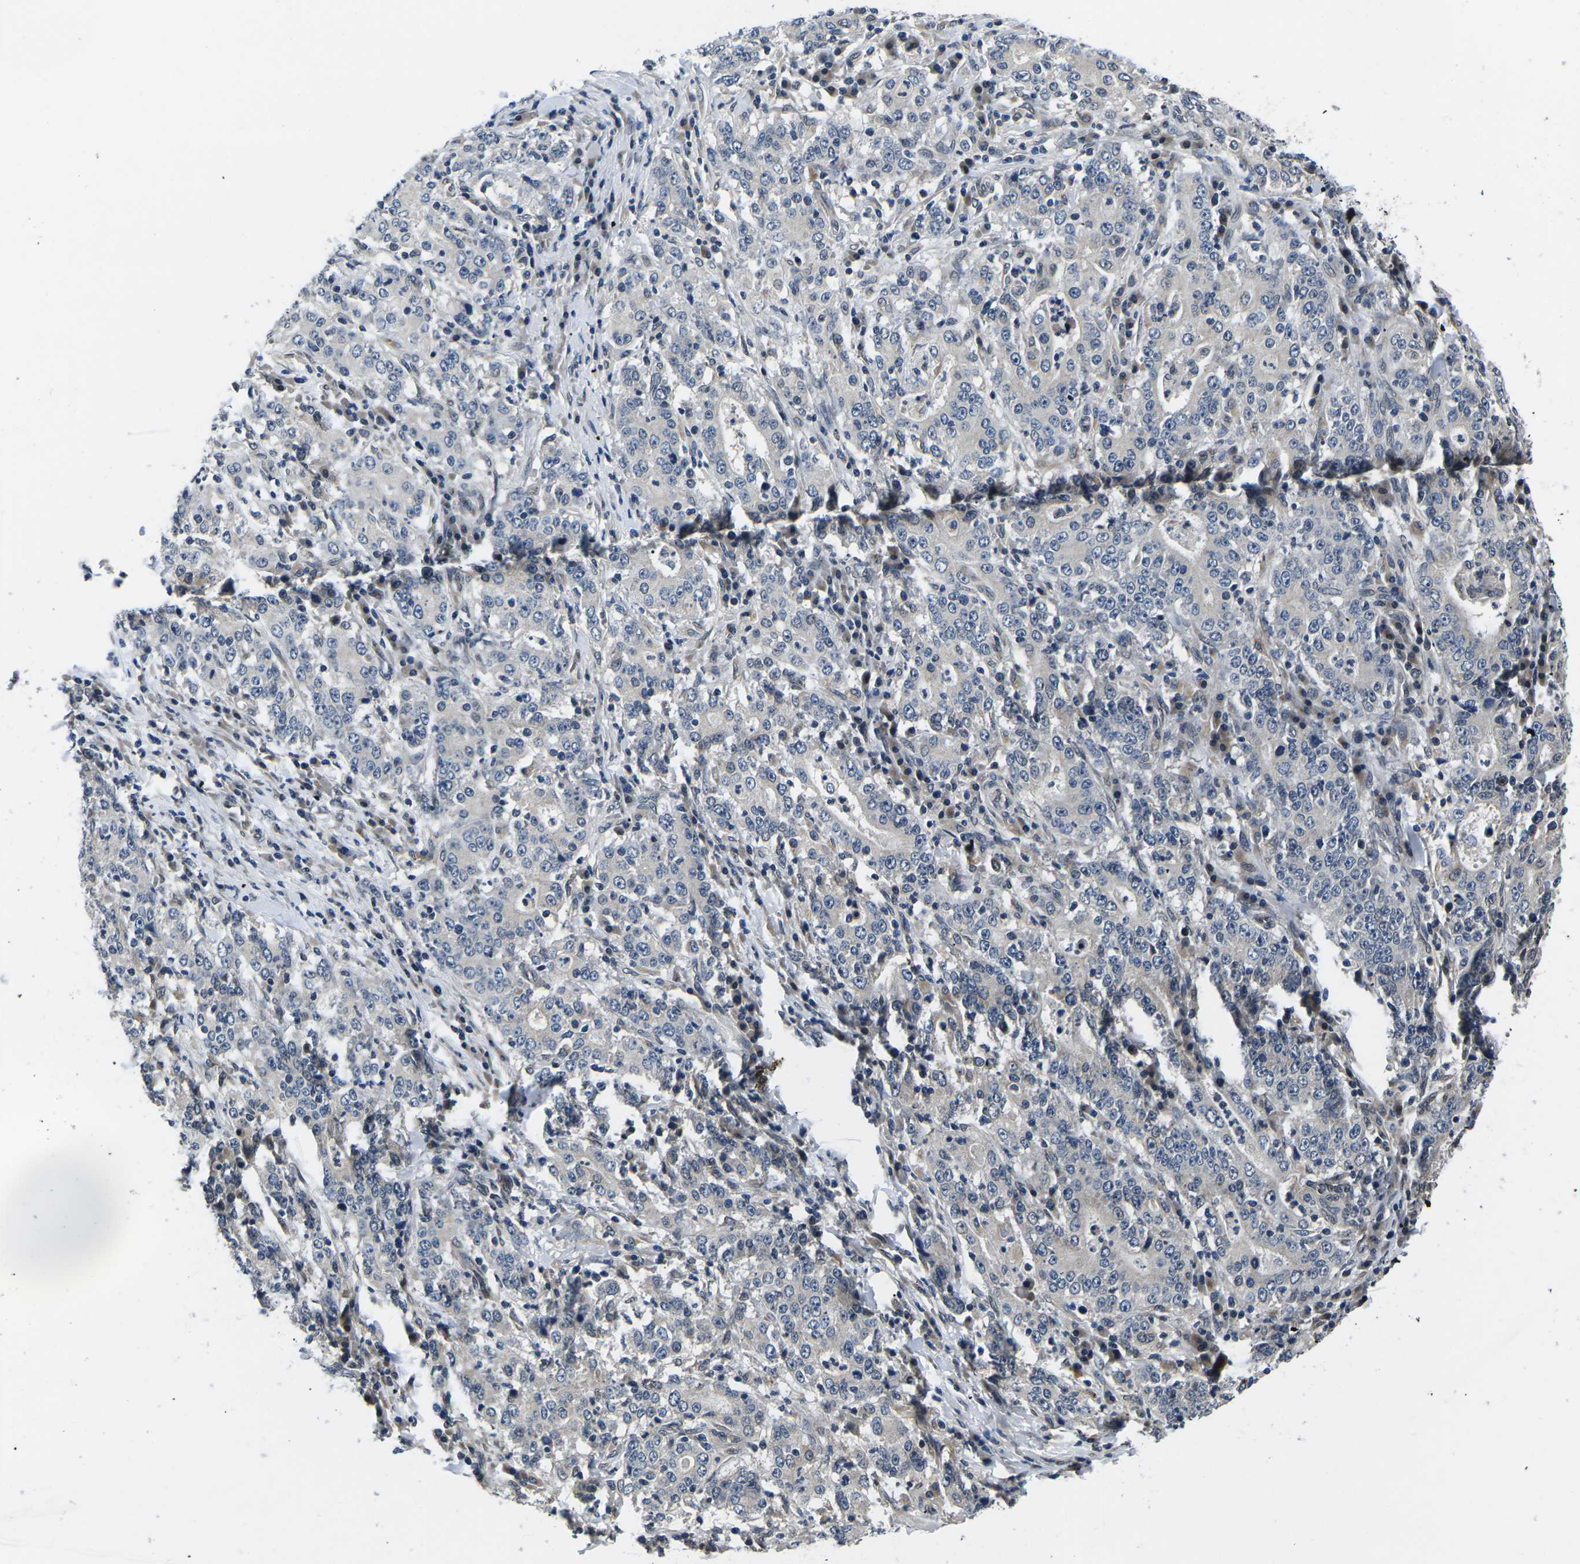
{"staining": {"intensity": "negative", "quantity": "none", "location": "none"}, "tissue": "stomach cancer", "cell_type": "Tumor cells", "image_type": "cancer", "snomed": [{"axis": "morphology", "description": "Normal tissue, NOS"}, {"axis": "morphology", "description": "Adenocarcinoma, NOS"}, {"axis": "topography", "description": "Stomach, upper"}, {"axis": "topography", "description": "Stomach"}], "caption": "An immunohistochemistry photomicrograph of stomach adenocarcinoma is shown. There is no staining in tumor cells of stomach adenocarcinoma. (DAB immunohistochemistry visualized using brightfield microscopy, high magnification).", "gene": "SNX10", "patient": {"sex": "male", "age": 59}}